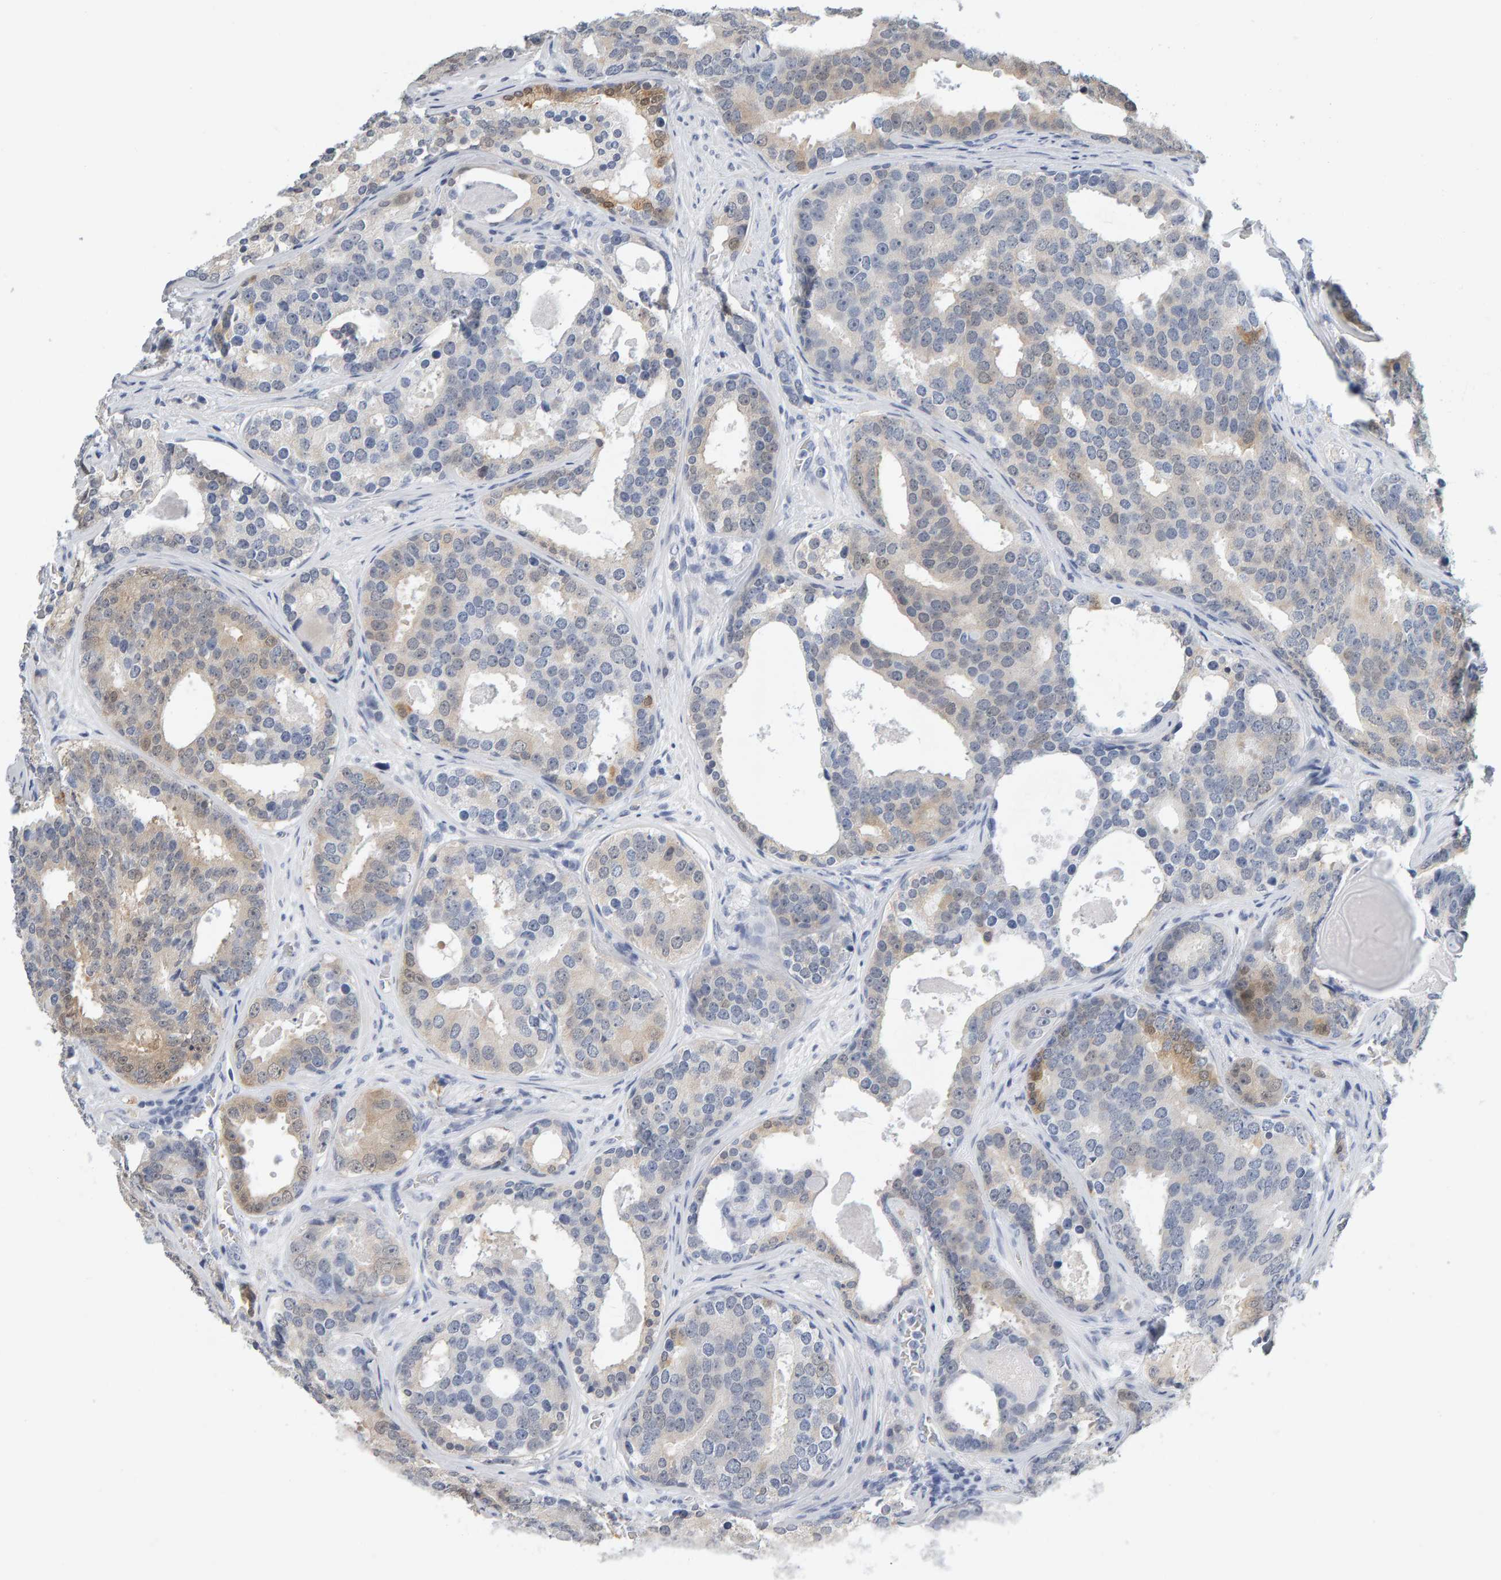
{"staining": {"intensity": "weak", "quantity": "25%-75%", "location": "cytoplasmic/membranous"}, "tissue": "prostate cancer", "cell_type": "Tumor cells", "image_type": "cancer", "snomed": [{"axis": "morphology", "description": "Adenocarcinoma, High grade"}, {"axis": "topography", "description": "Prostate"}], "caption": "This is an image of immunohistochemistry staining of high-grade adenocarcinoma (prostate), which shows weak staining in the cytoplasmic/membranous of tumor cells.", "gene": "CTH", "patient": {"sex": "male", "age": 60}}